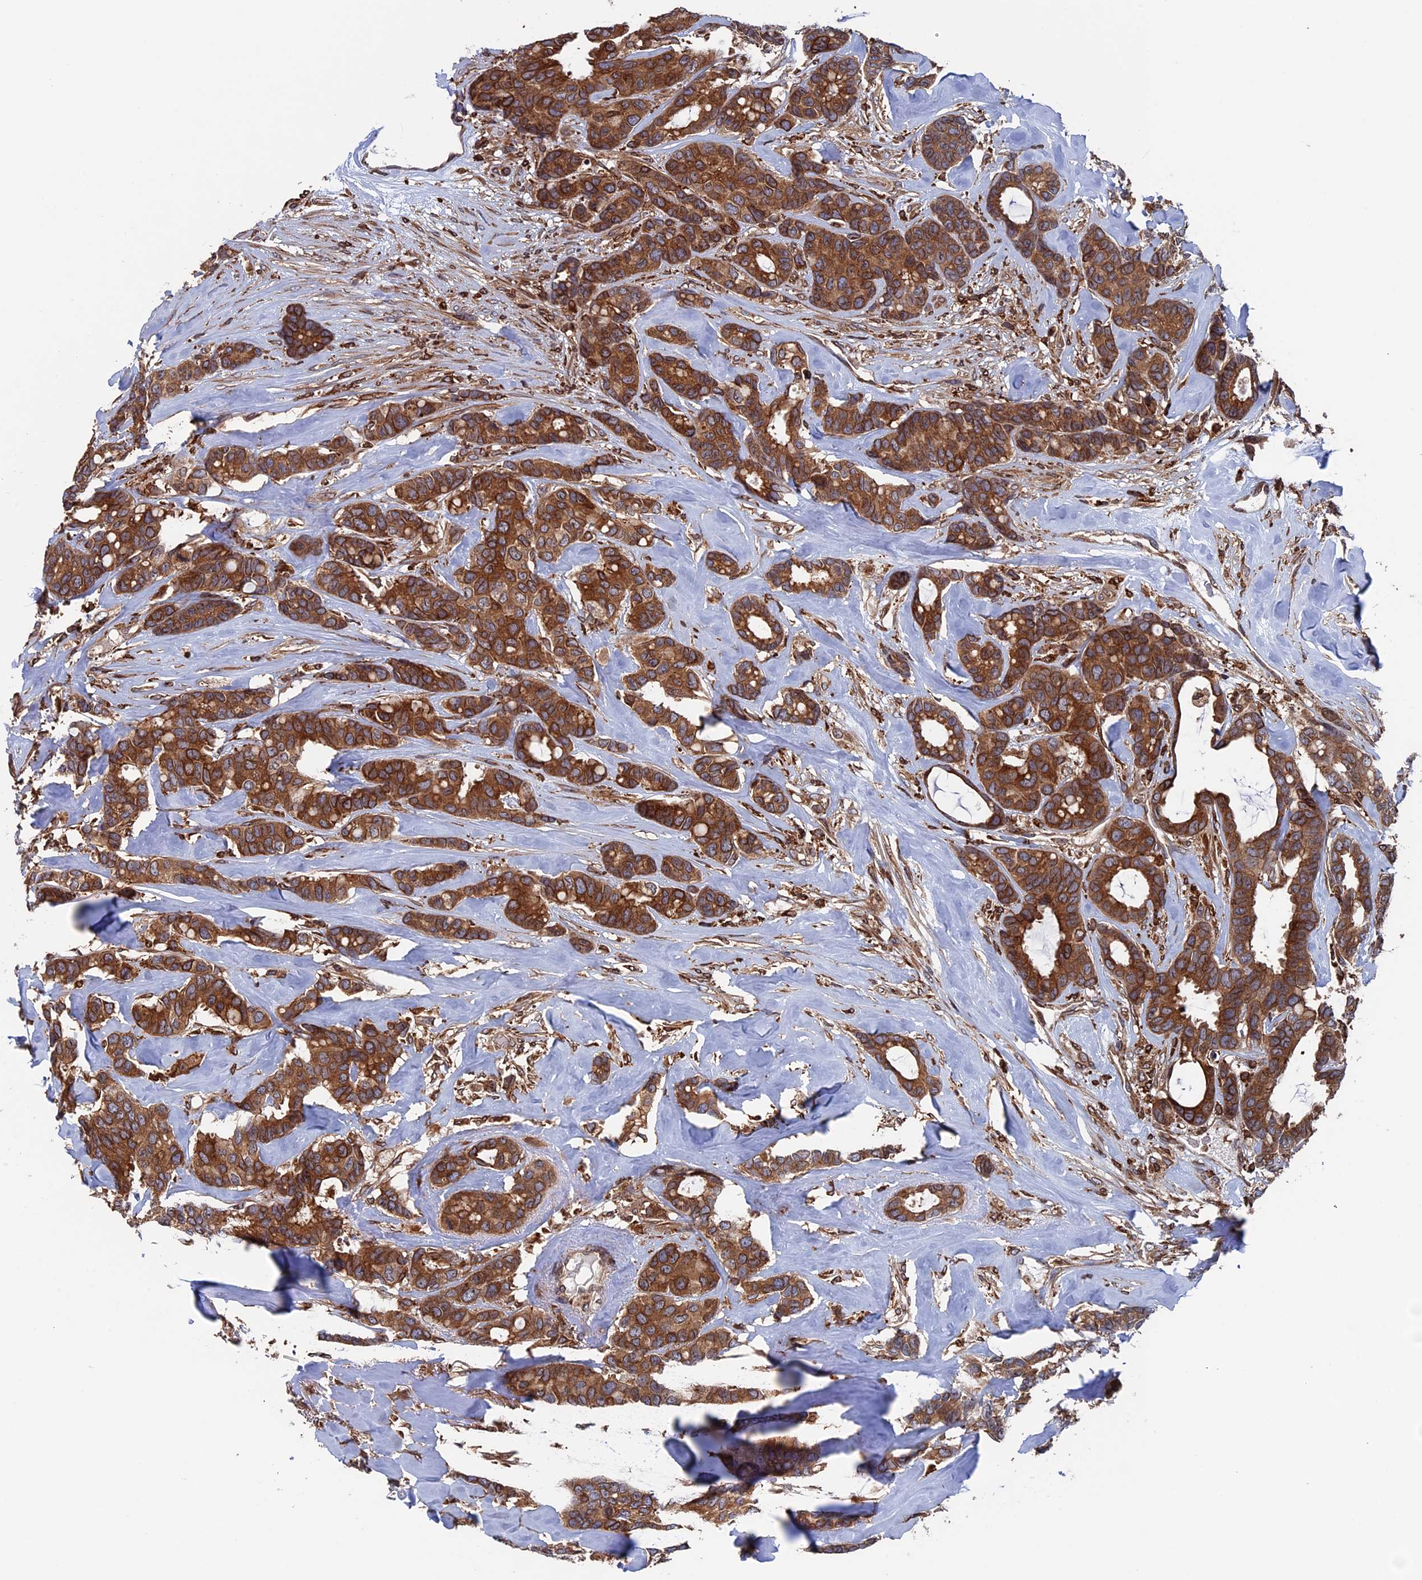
{"staining": {"intensity": "strong", "quantity": ">75%", "location": "cytoplasmic/membranous"}, "tissue": "breast cancer", "cell_type": "Tumor cells", "image_type": "cancer", "snomed": [{"axis": "morphology", "description": "Duct carcinoma"}, {"axis": "topography", "description": "Breast"}], "caption": "Breast infiltrating ductal carcinoma stained with DAB (3,3'-diaminobenzidine) immunohistochemistry reveals high levels of strong cytoplasmic/membranous expression in about >75% of tumor cells. (Brightfield microscopy of DAB IHC at high magnification).", "gene": "RPUSD1", "patient": {"sex": "female", "age": 87}}